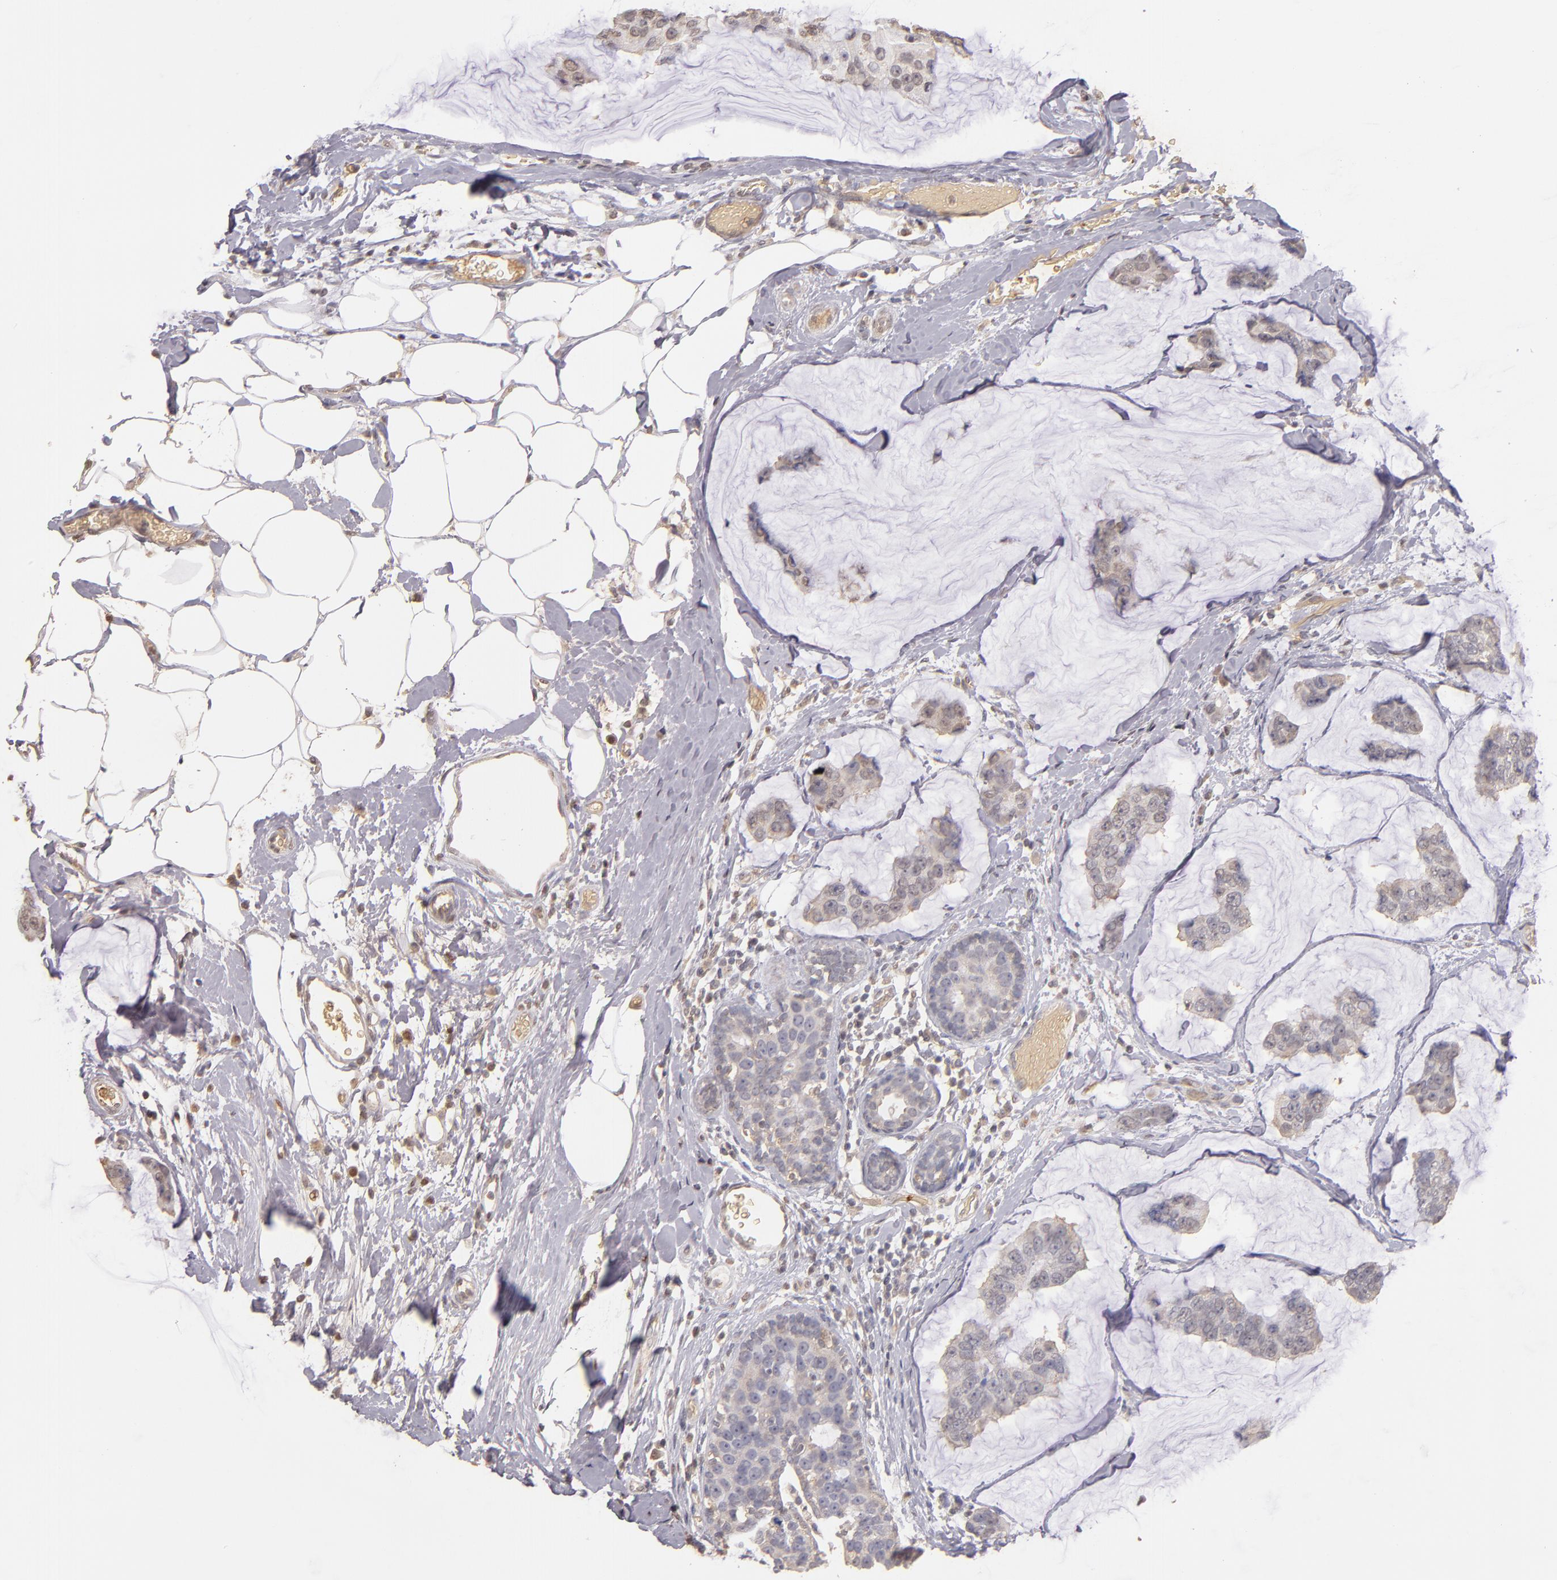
{"staining": {"intensity": "weak", "quantity": ">75%", "location": "cytoplasmic/membranous"}, "tissue": "breast cancer", "cell_type": "Tumor cells", "image_type": "cancer", "snomed": [{"axis": "morphology", "description": "Normal tissue, NOS"}, {"axis": "morphology", "description": "Duct carcinoma"}, {"axis": "topography", "description": "Breast"}], "caption": "Breast cancer (invasive ductal carcinoma) stained with a protein marker displays weak staining in tumor cells.", "gene": "SERPINC1", "patient": {"sex": "female", "age": 50}}